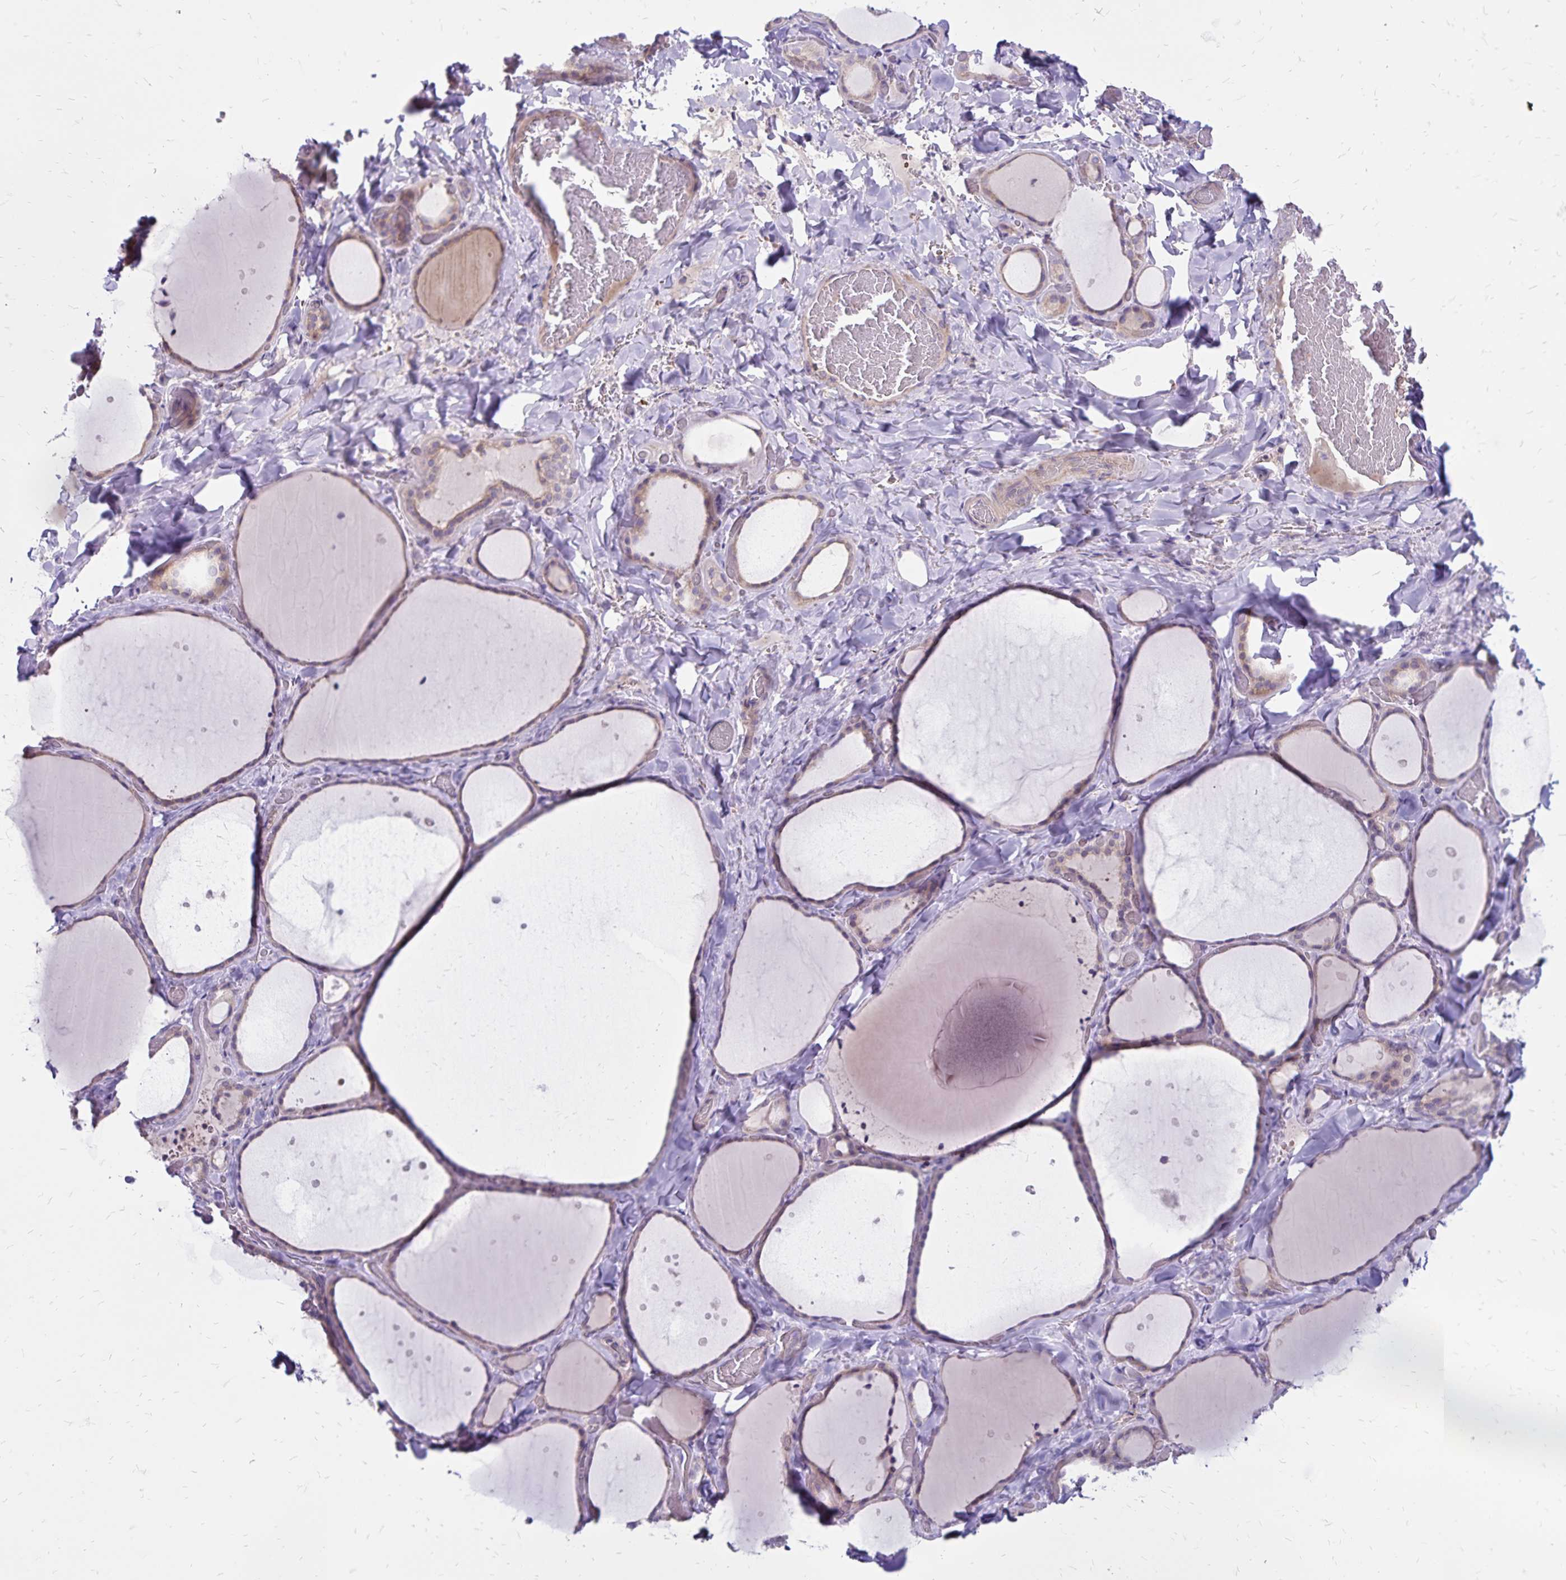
{"staining": {"intensity": "weak", "quantity": "25%-75%", "location": "cytoplasmic/membranous"}, "tissue": "thyroid gland", "cell_type": "Glandular cells", "image_type": "normal", "snomed": [{"axis": "morphology", "description": "Normal tissue, NOS"}, {"axis": "topography", "description": "Thyroid gland"}], "caption": "Thyroid gland stained for a protein shows weak cytoplasmic/membranous positivity in glandular cells. Nuclei are stained in blue.", "gene": "FSD1", "patient": {"sex": "female", "age": 36}}